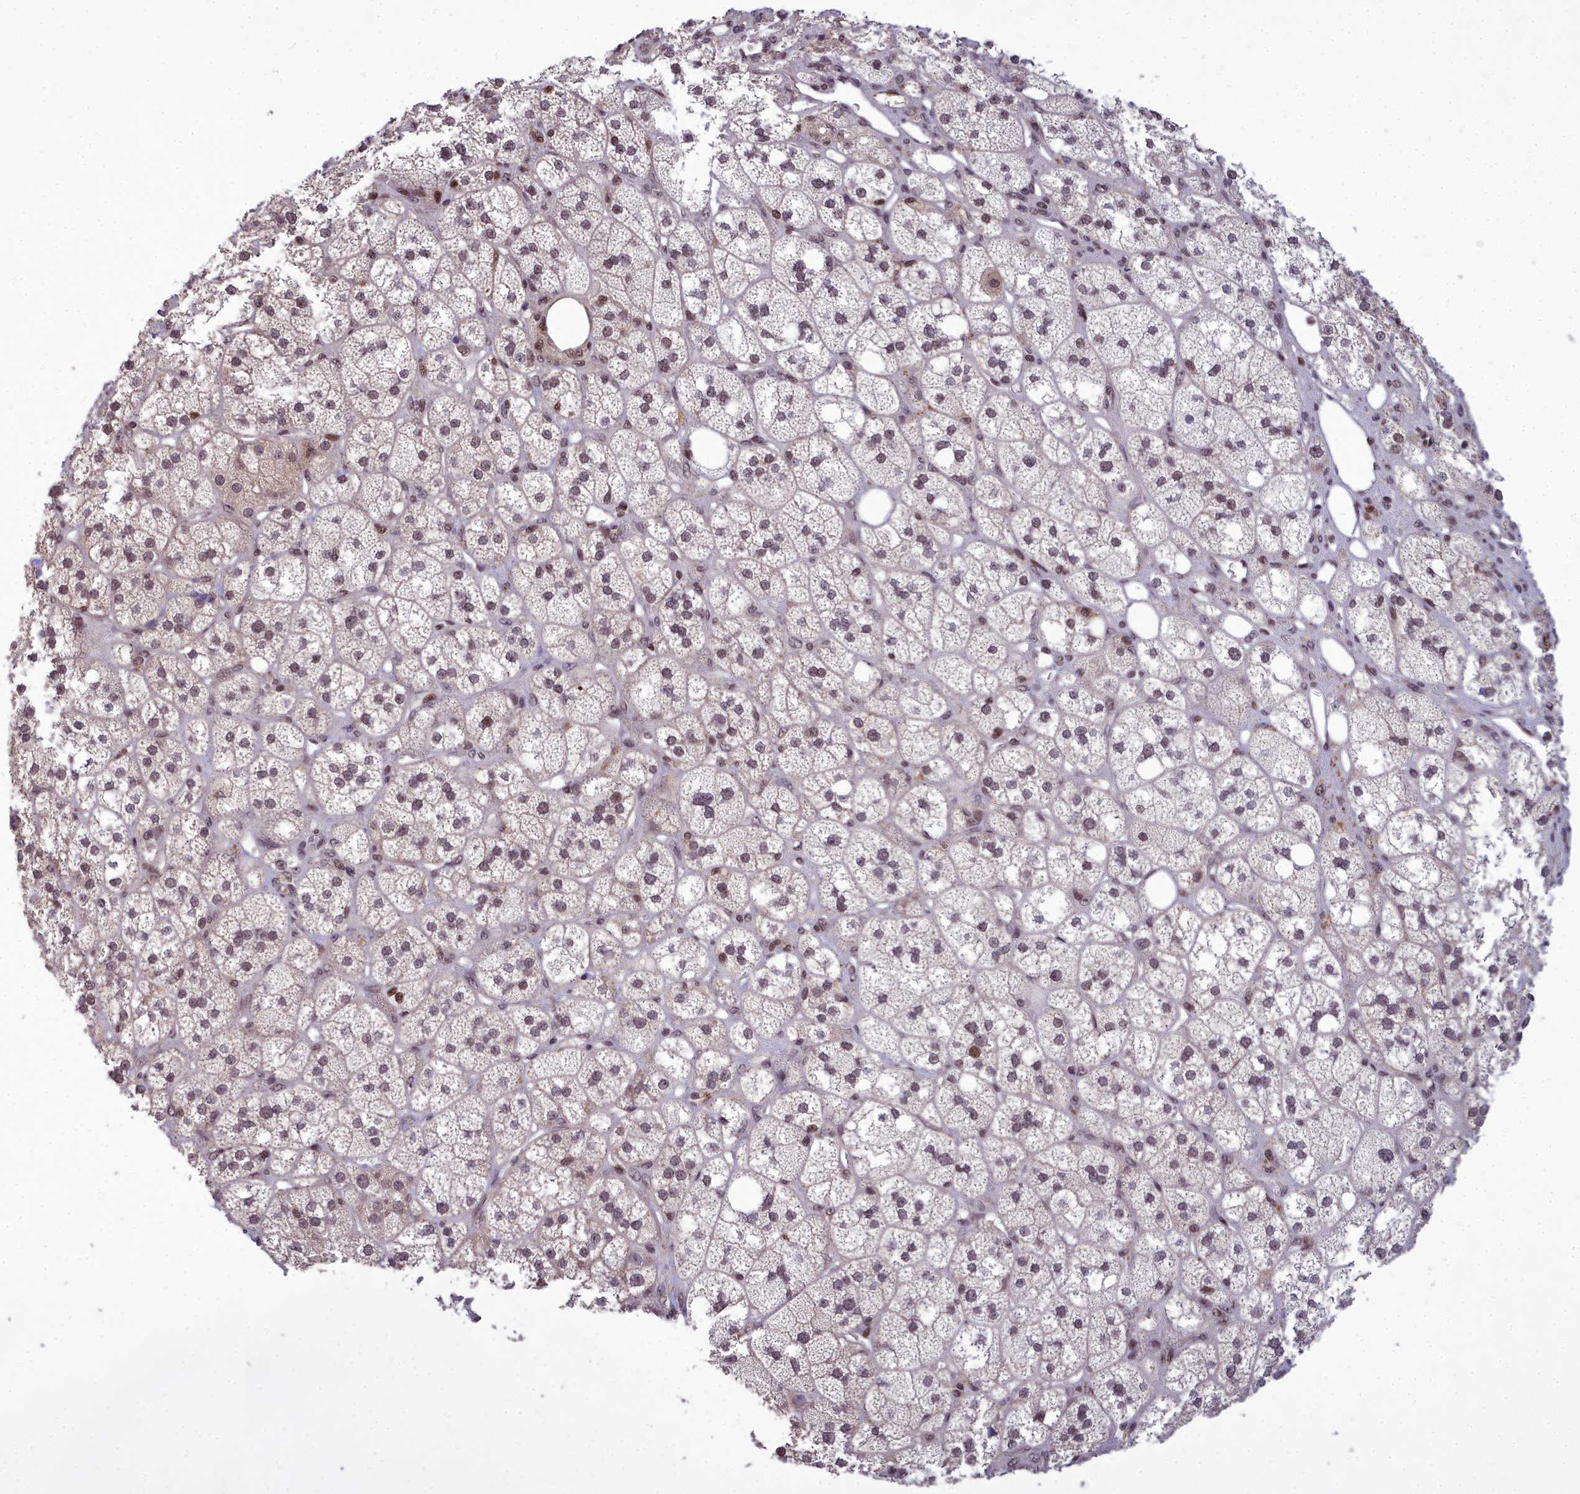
{"staining": {"intensity": "moderate", "quantity": "25%-75%", "location": "nuclear"}, "tissue": "adrenal gland", "cell_type": "Glandular cells", "image_type": "normal", "snomed": [{"axis": "morphology", "description": "Normal tissue, NOS"}, {"axis": "topography", "description": "Adrenal gland"}], "caption": "Protein expression analysis of benign human adrenal gland reveals moderate nuclear positivity in about 25%-75% of glandular cells. (Brightfield microscopy of DAB IHC at high magnification).", "gene": "GMEB1", "patient": {"sex": "male", "age": 61}}